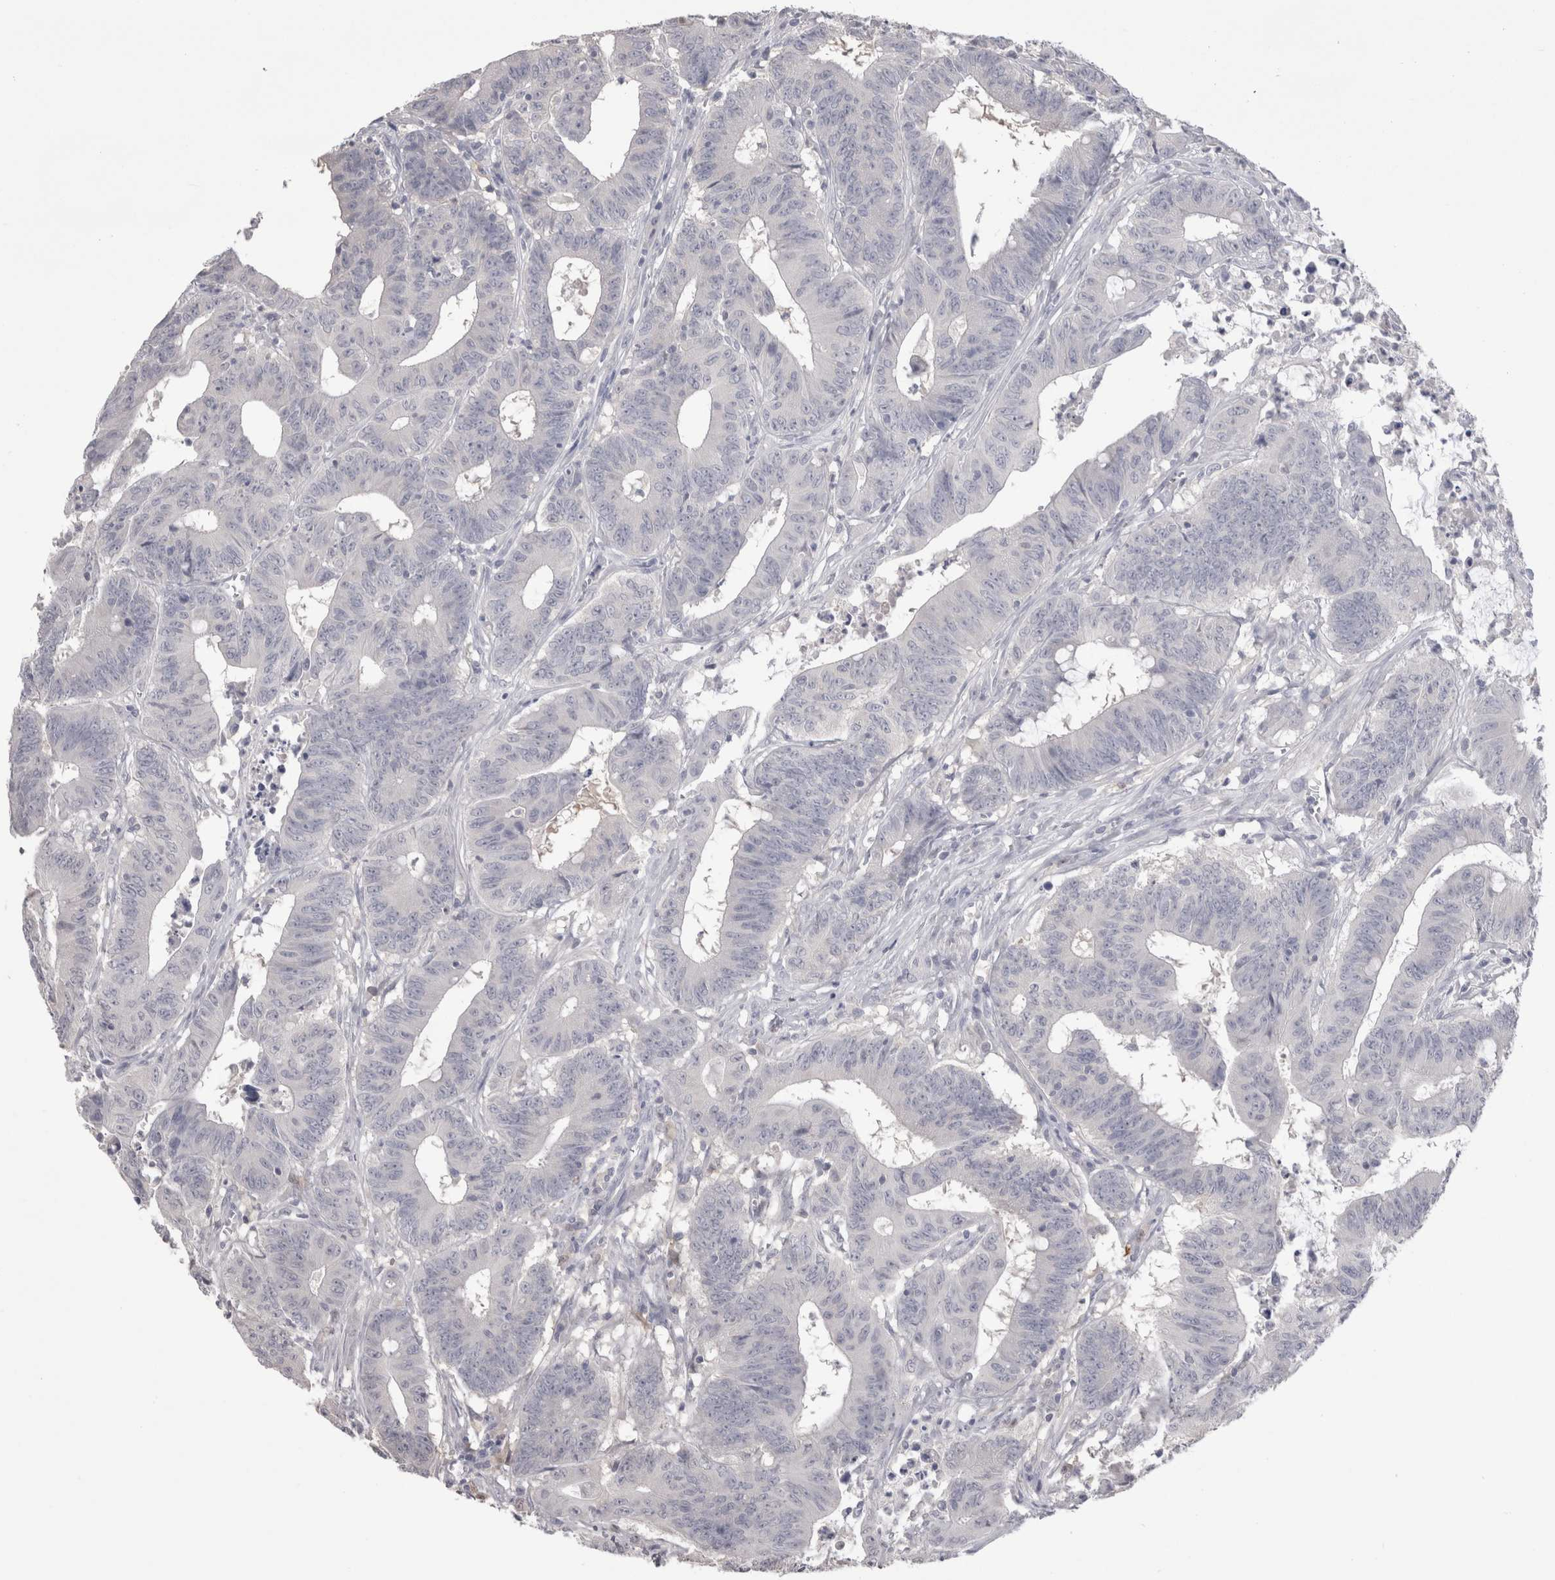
{"staining": {"intensity": "negative", "quantity": "none", "location": "none"}, "tissue": "colorectal cancer", "cell_type": "Tumor cells", "image_type": "cancer", "snomed": [{"axis": "morphology", "description": "Adenocarcinoma, NOS"}, {"axis": "topography", "description": "Colon"}], "caption": "A micrograph of colorectal cancer (adenocarcinoma) stained for a protein displays no brown staining in tumor cells. (DAB (3,3'-diaminobenzidine) IHC visualized using brightfield microscopy, high magnification).", "gene": "SUCNR1", "patient": {"sex": "male", "age": 45}}